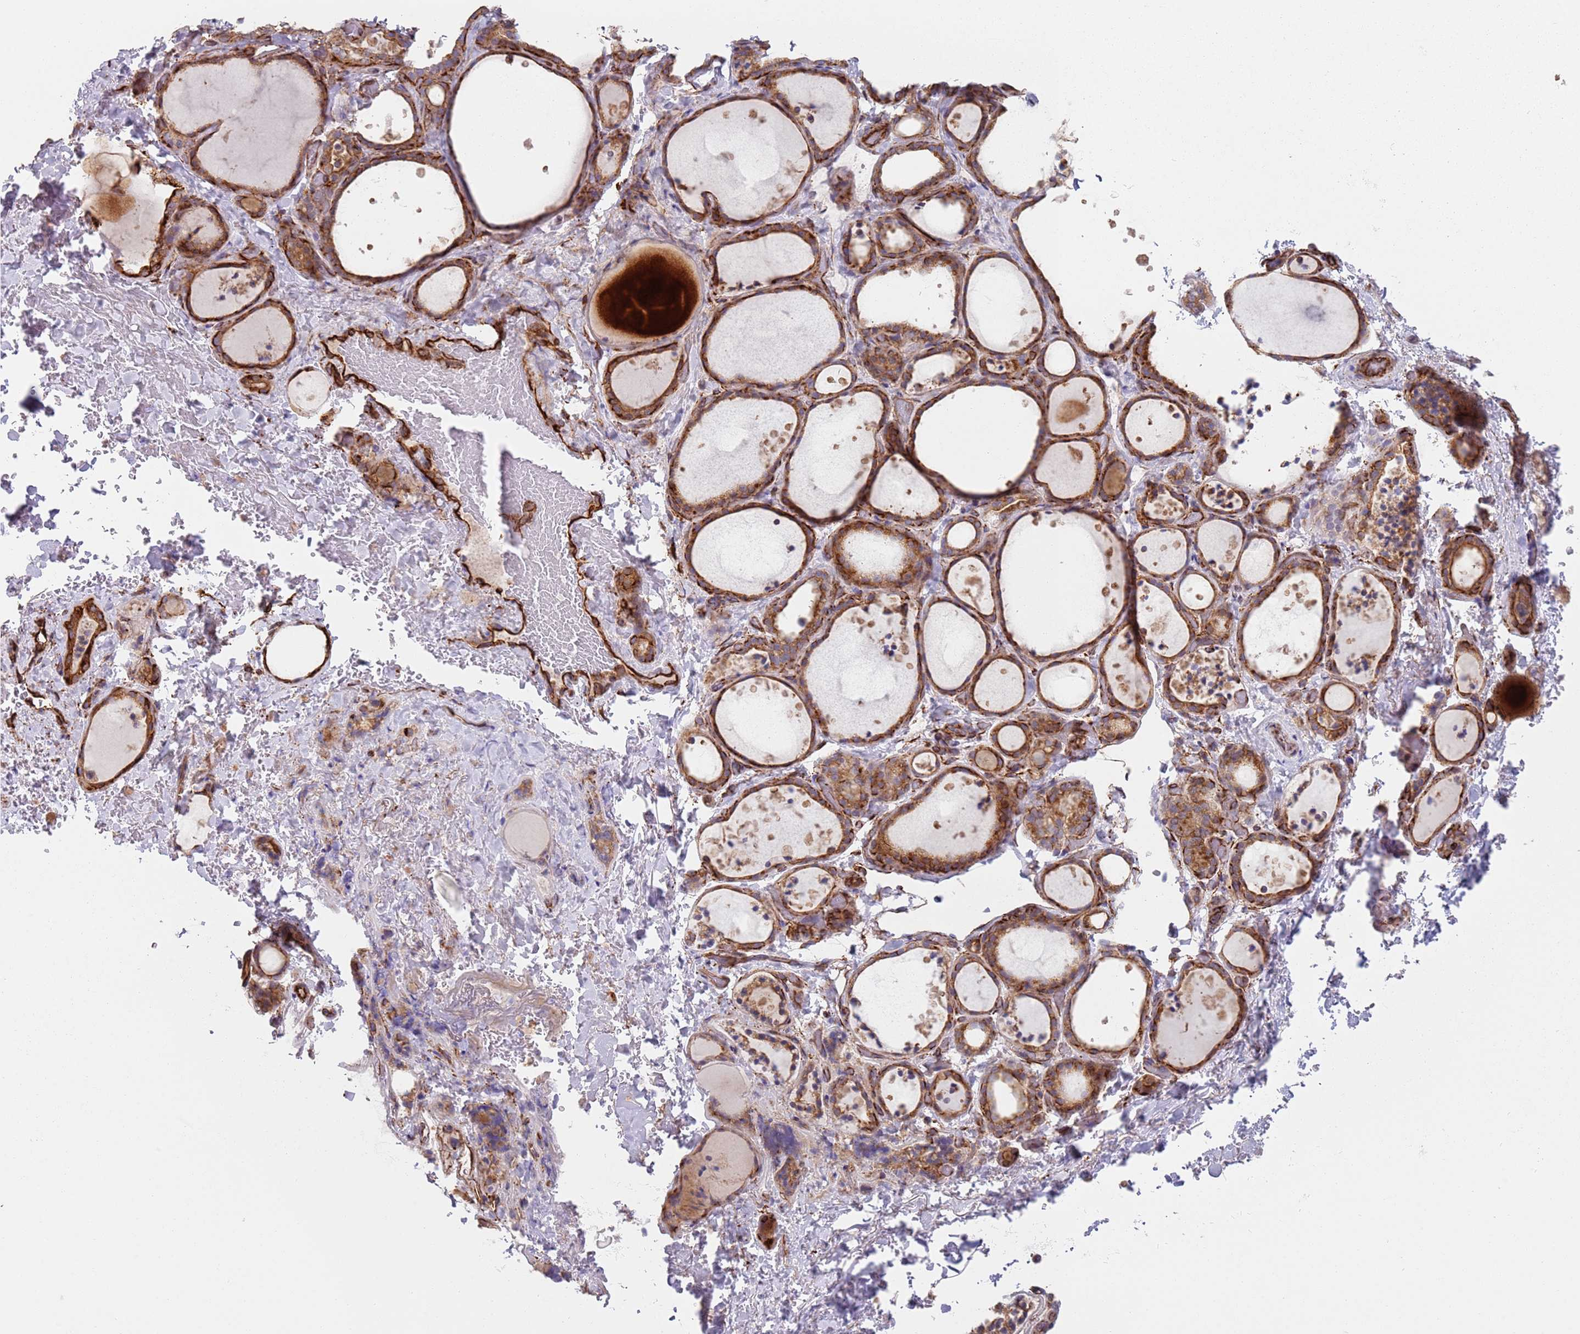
{"staining": {"intensity": "moderate", "quantity": ">75%", "location": "cytoplasmic/membranous"}, "tissue": "thyroid gland", "cell_type": "Glandular cells", "image_type": "normal", "snomed": [{"axis": "morphology", "description": "Normal tissue, NOS"}, {"axis": "topography", "description": "Thyroid gland"}], "caption": "Immunohistochemistry (DAB (3,3'-diaminobenzidine)) staining of unremarkable thyroid gland shows moderate cytoplasmic/membranous protein positivity in approximately >75% of glandular cells.", "gene": "SNAPIN", "patient": {"sex": "female", "age": 44}}